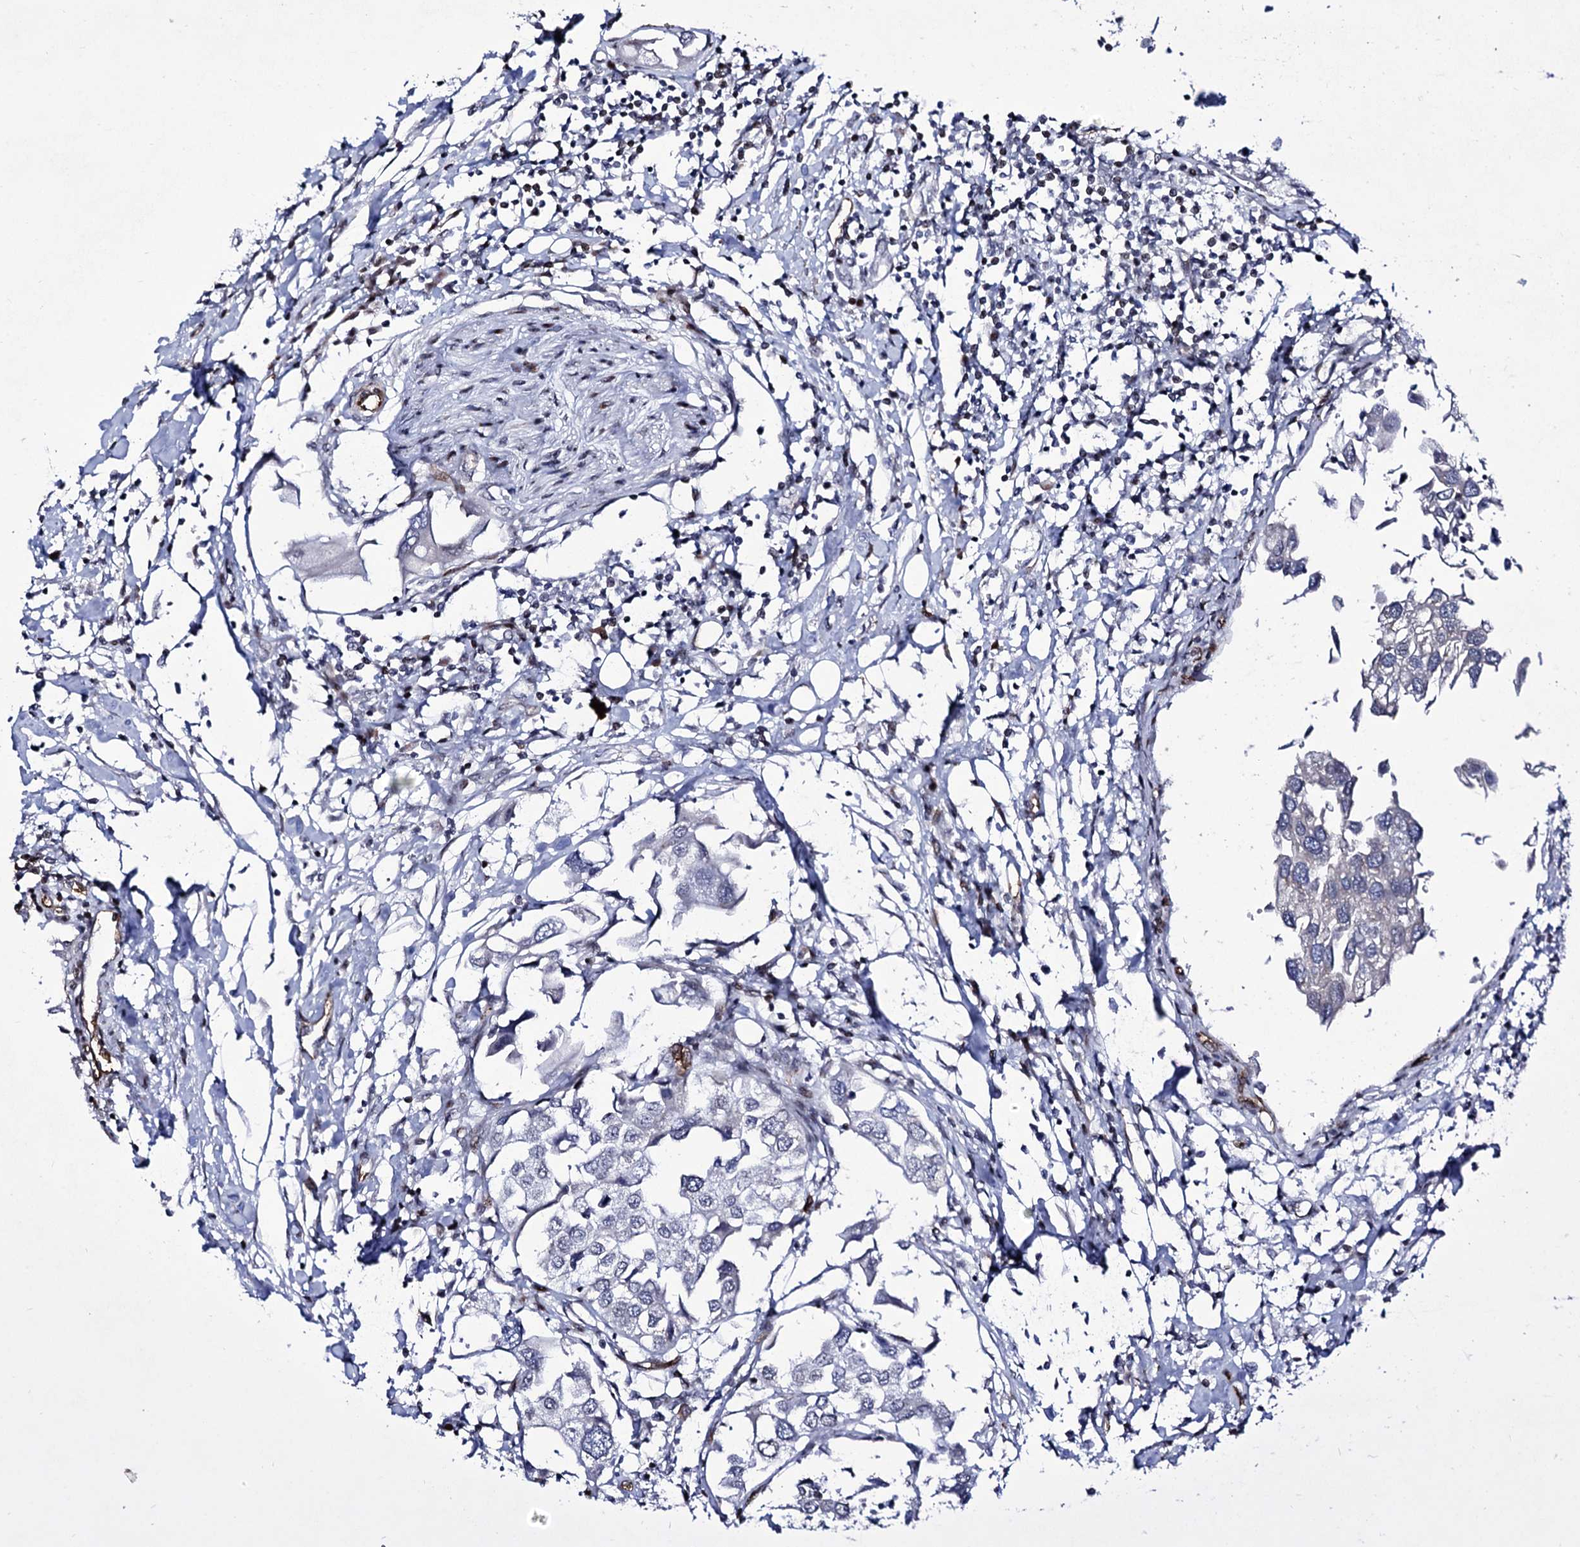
{"staining": {"intensity": "negative", "quantity": "none", "location": "none"}, "tissue": "urothelial cancer", "cell_type": "Tumor cells", "image_type": "cancer", "snomed": [{"axis": "morphology", "description": "Urothelial carcinoma, High grade"}, {"axis": "topography", "description": "Urinary bladder"}], "caption": "Tumor cells show no significant staining in high-grade urothelial carcinoma.", "gene": "ZC3H12C", "patient": {"sex": "male", "age": 64}}